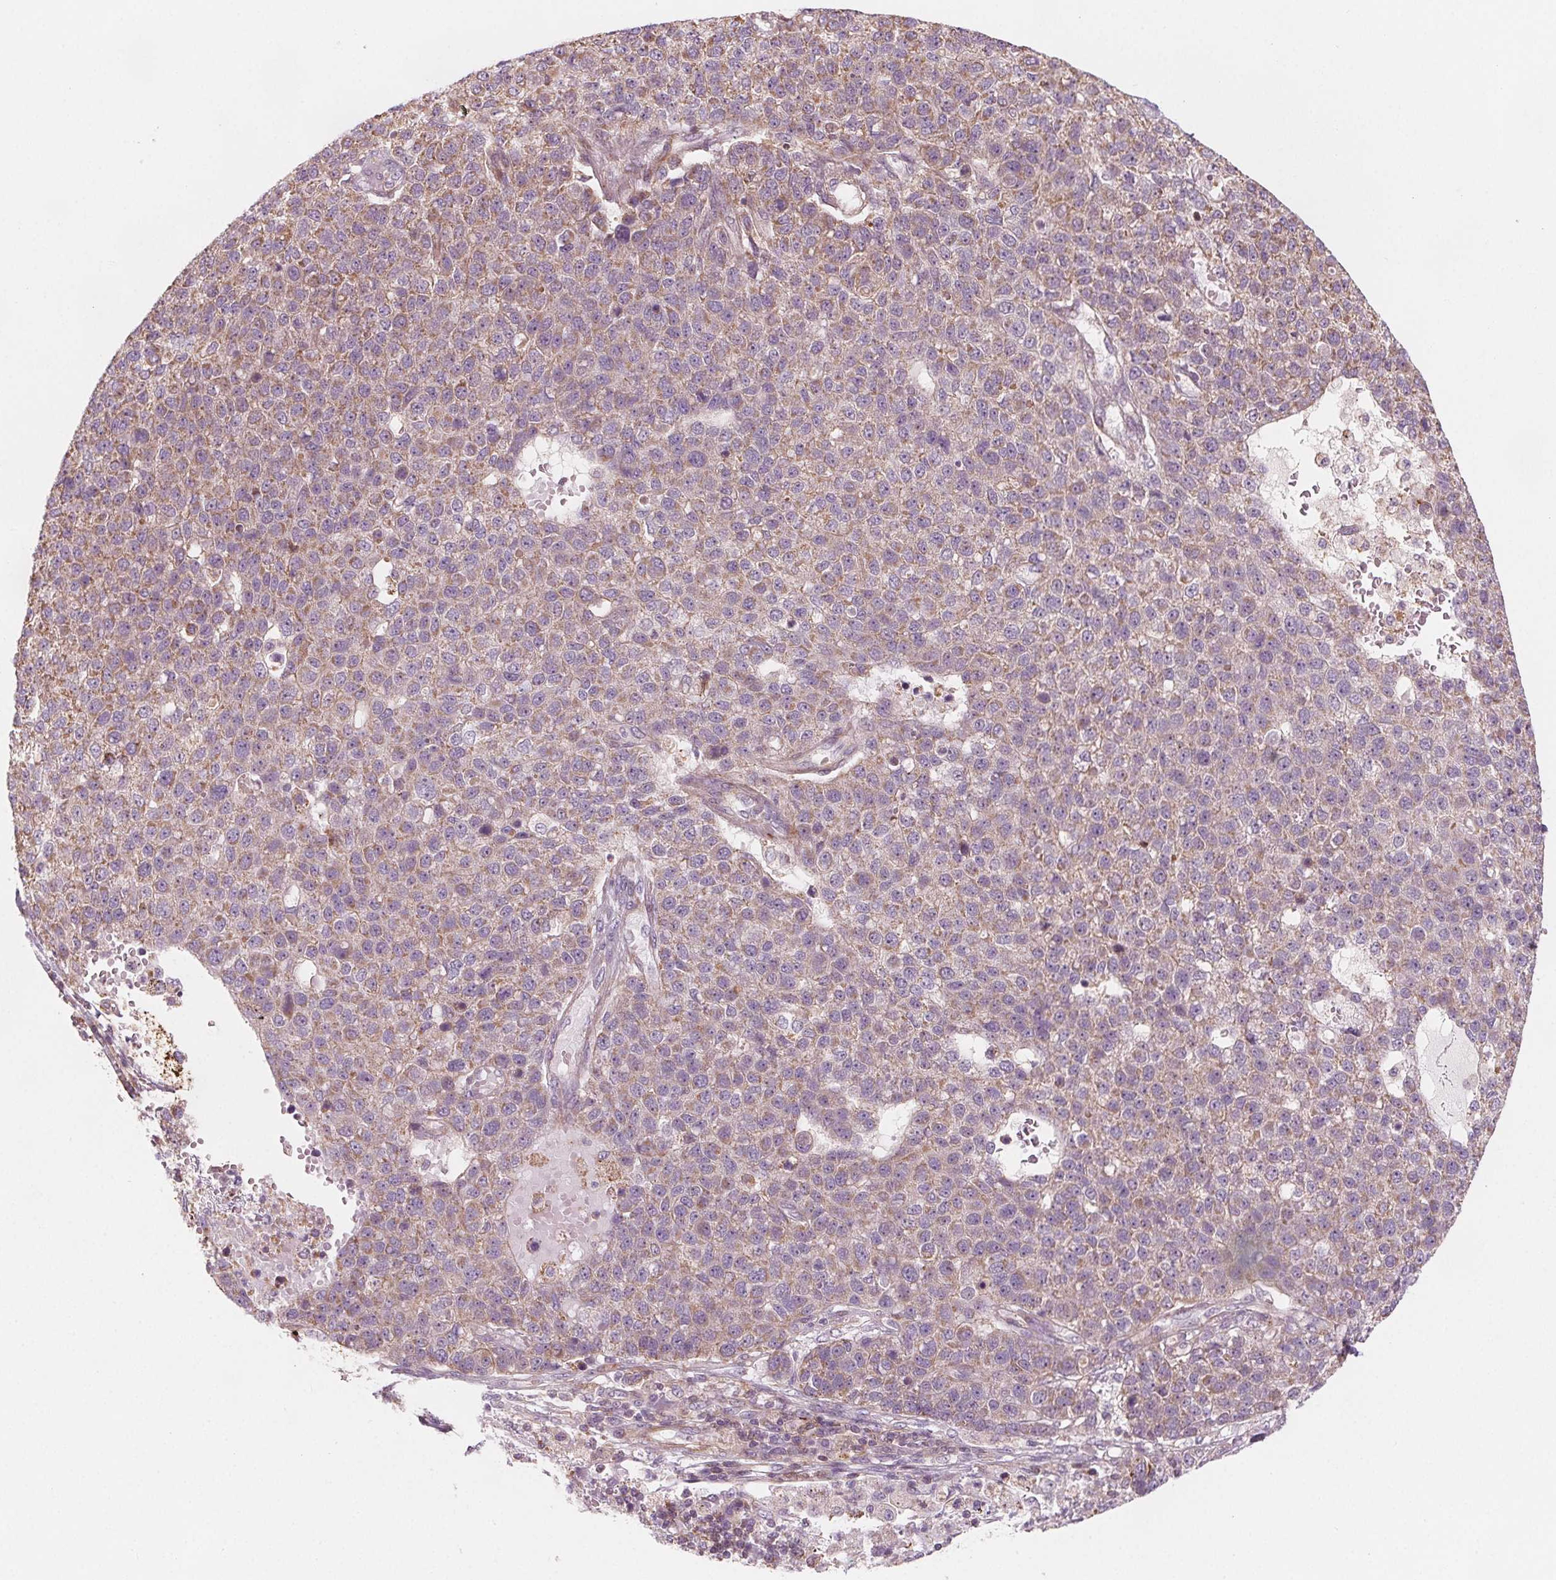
{"staining": {"intensity": "weak", "quantity": ">75%", "location": "cytoplasmic/membranous"}, "tissue": "pancreatic cancer", "cell_type": "Tumor cells", "image_type": "cancer", "snomed": [{"axis": "morphology", "description": "Adenocarcinoma, NOS"}, {"axis": "topography", "description": "Pancreas"}], "caption": "Adenocarcinoma (pancreatic) stained for a protein shows weak cytoplasmic/membranous positivity in tumor cells. (IHC, brightfield microscopy, high magnification).", "gene": "ADAM33", "patient": {"sex": "female", "age": 61}}